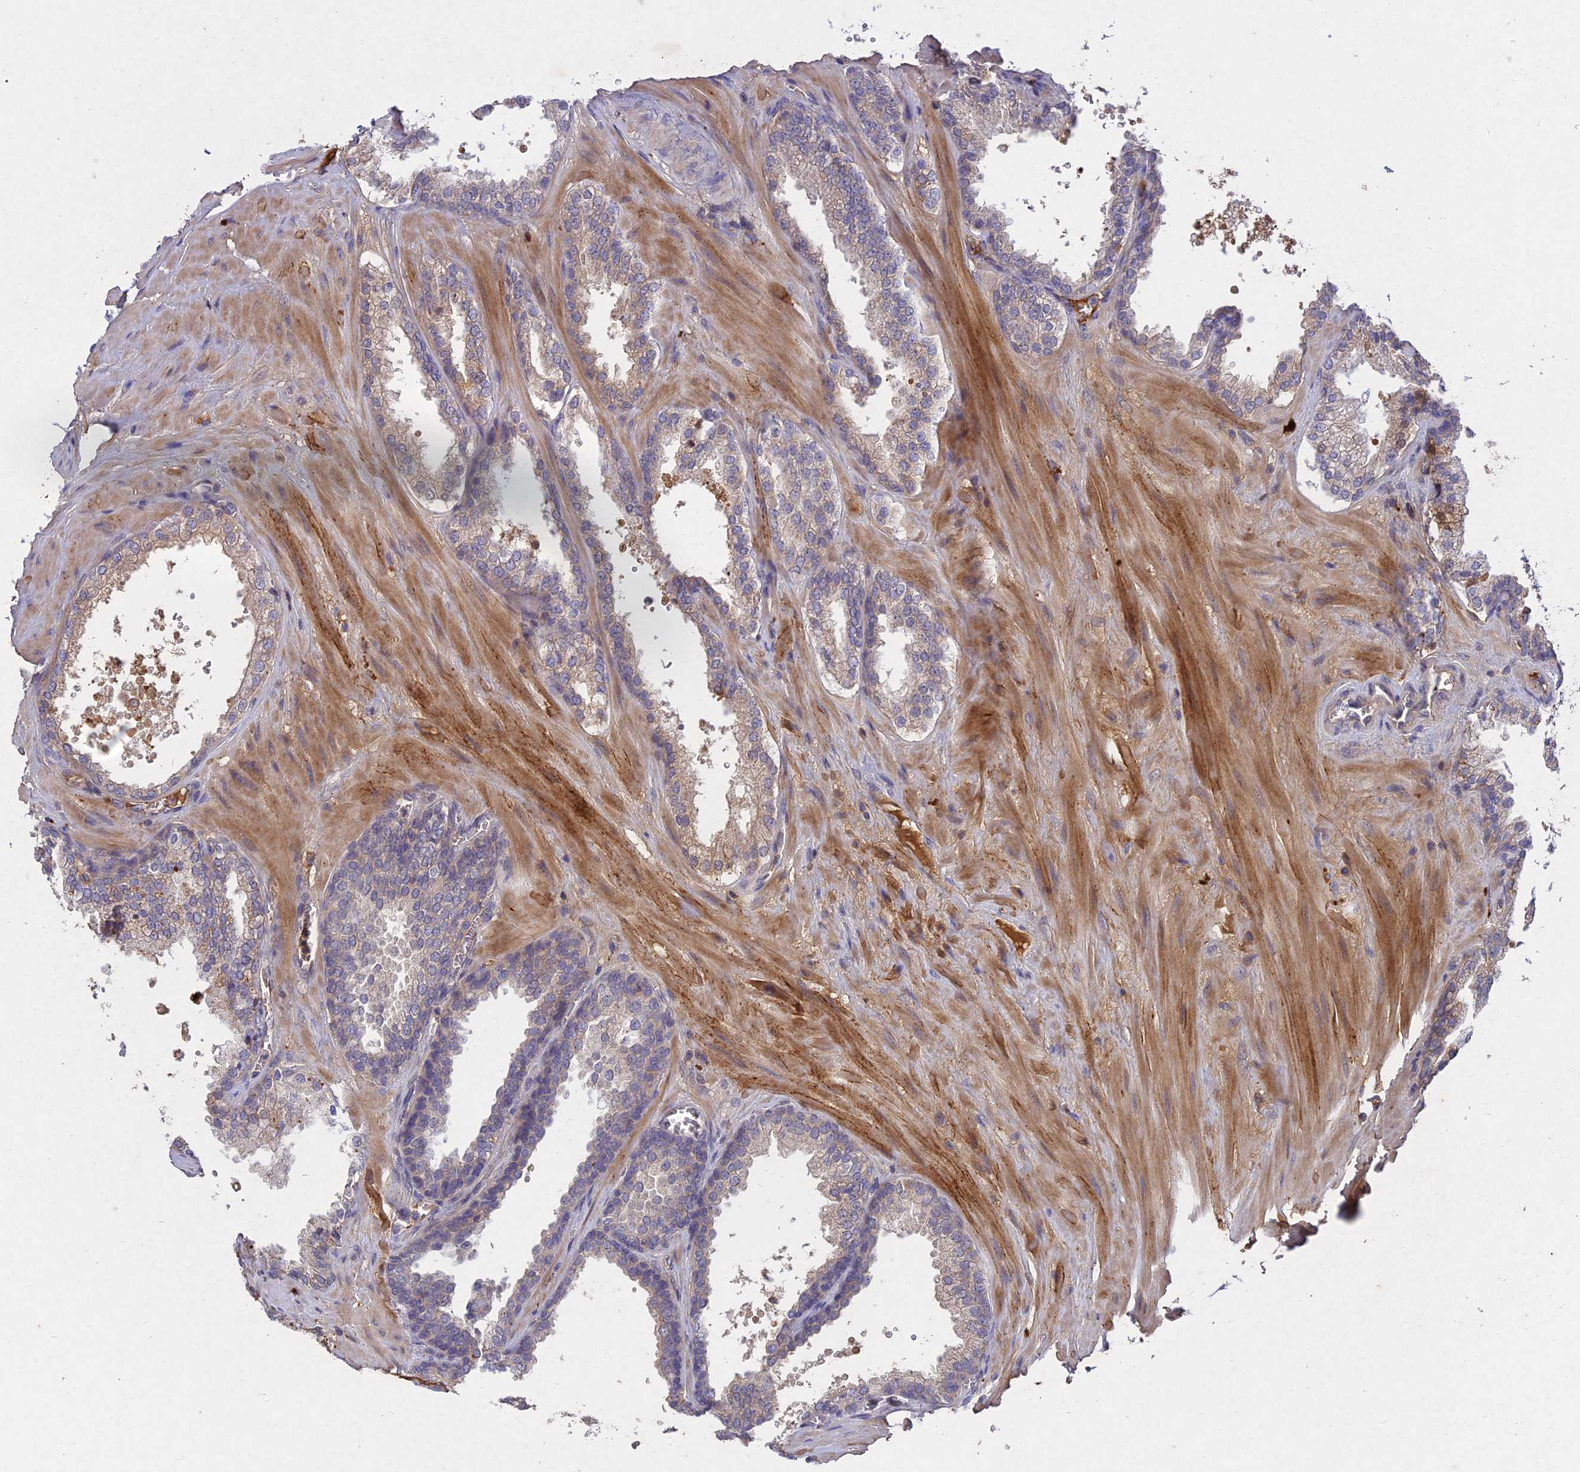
{"staining": {"intensity": "moderate", "quantity": "<25%", "location": "cytoplasmic/membranous"}, "tissue": "prostate cancer", "cell_type": "Tumor cells", "image_type": "cancer", "snomed": [{"axis": "morphology", "description": "Adenocarcinoma, High grade"}, {"axis": "topography", "description": "Prostate"}], "caption": "An IHC micrograph of tumor tissue is shown. Protein staining in brown shows moderate cytoplasmic/membranous positivity in prostate cancer (adenocarcinoma (high-grade)) within tumor cells.", "gene": "ADO", "patient": {"sex": "male", "age": 63}}